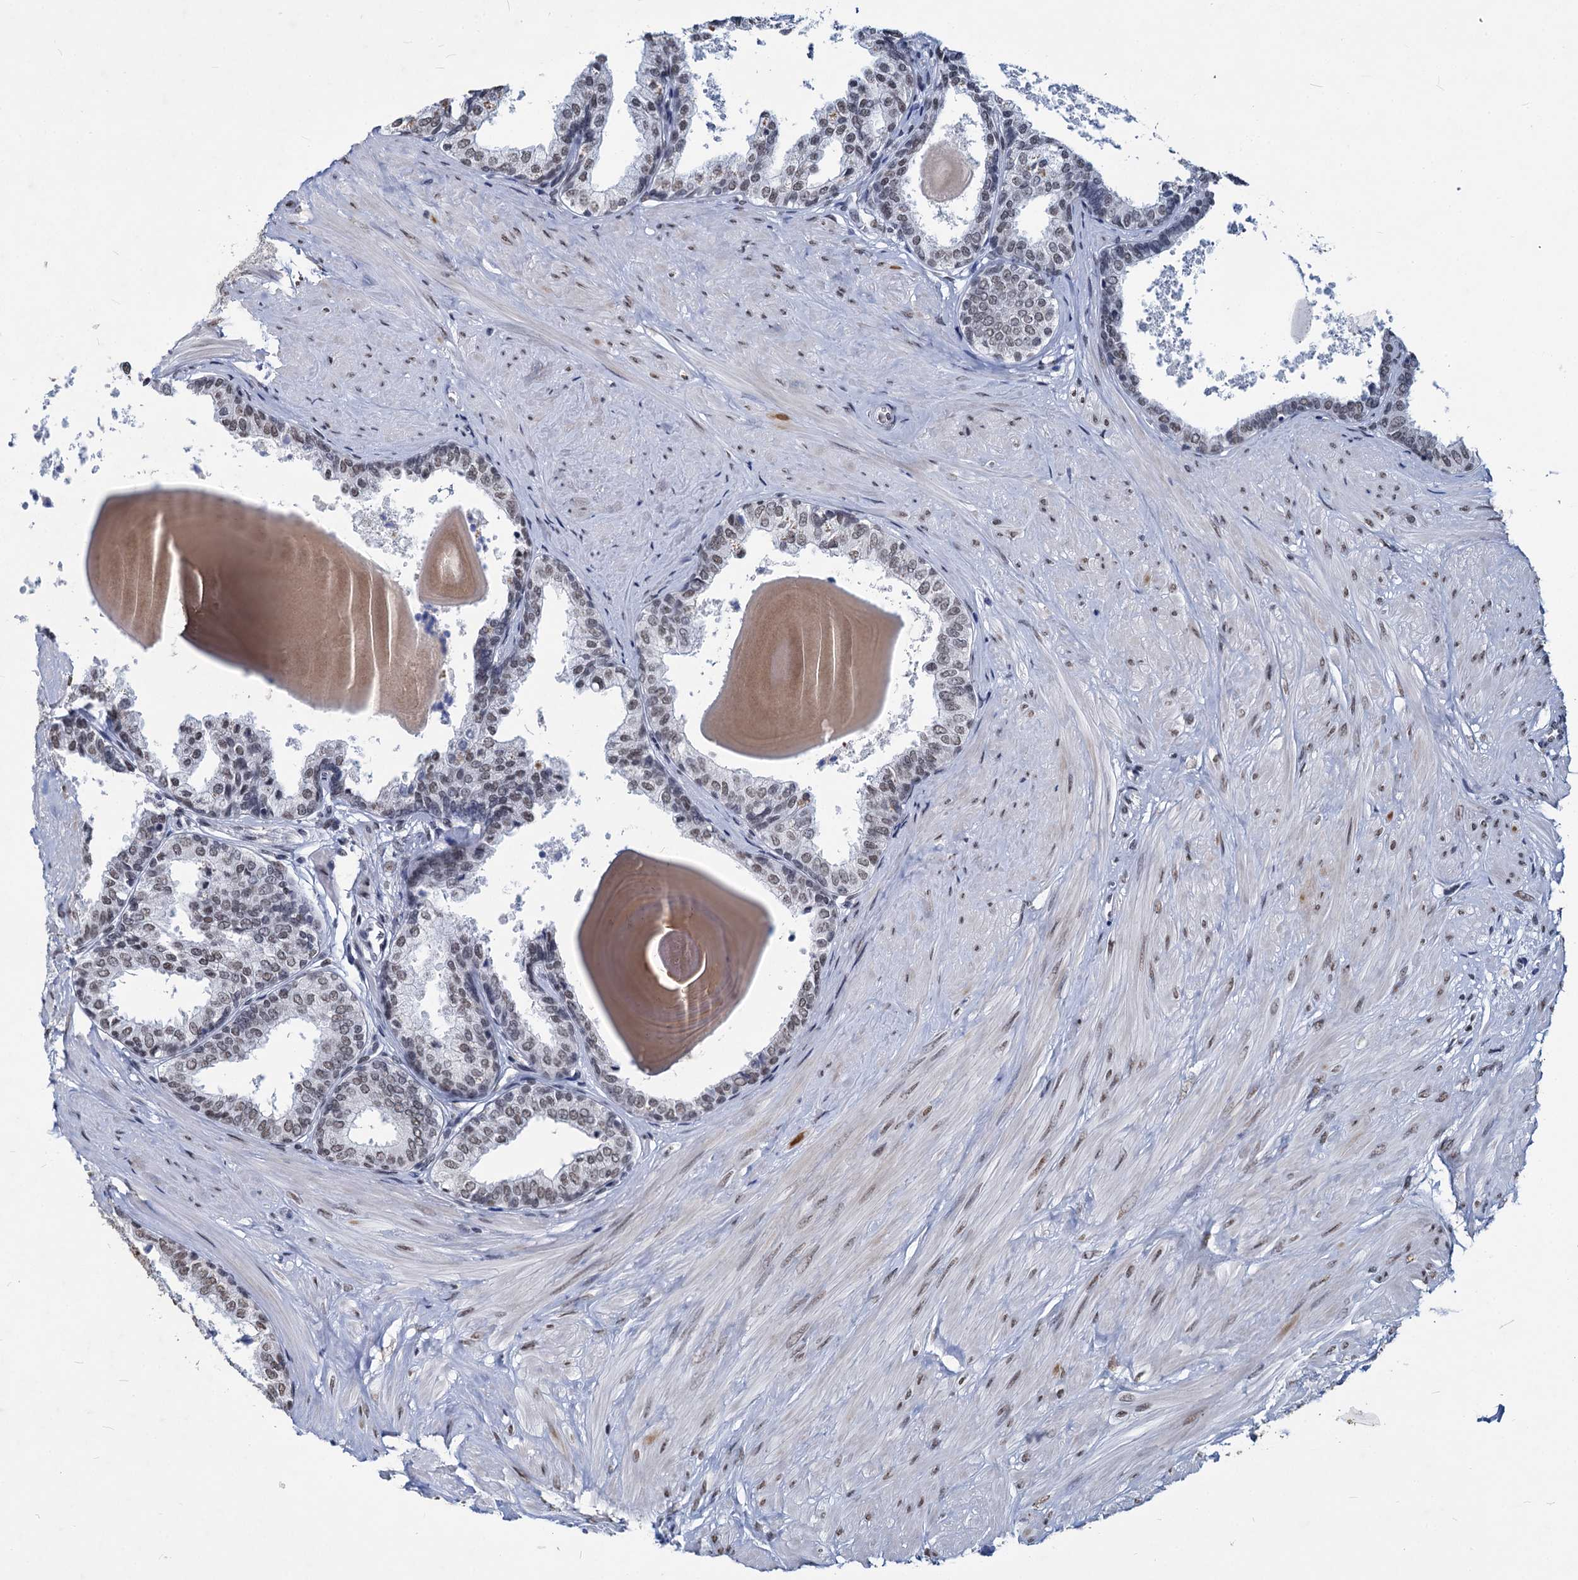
{"staining": {"intensity": "weak", "quantity": ">75%", "location": "nuclear"}, "tissue": "prostate", "cell_type": "Glandular cells", "image_type": "normal", "snomed": [{"axis": "morphology", "description": "Normal tissue, NOS"}, {"axis": "topography", "description": "Prostate"}], "caption": "Glandular cells exhibit low levels of weak nuclear expression in about >75% of cells in normal human prostate.", "gene": "PARPBP", "patient": {"sex": "male", "age": 48}}